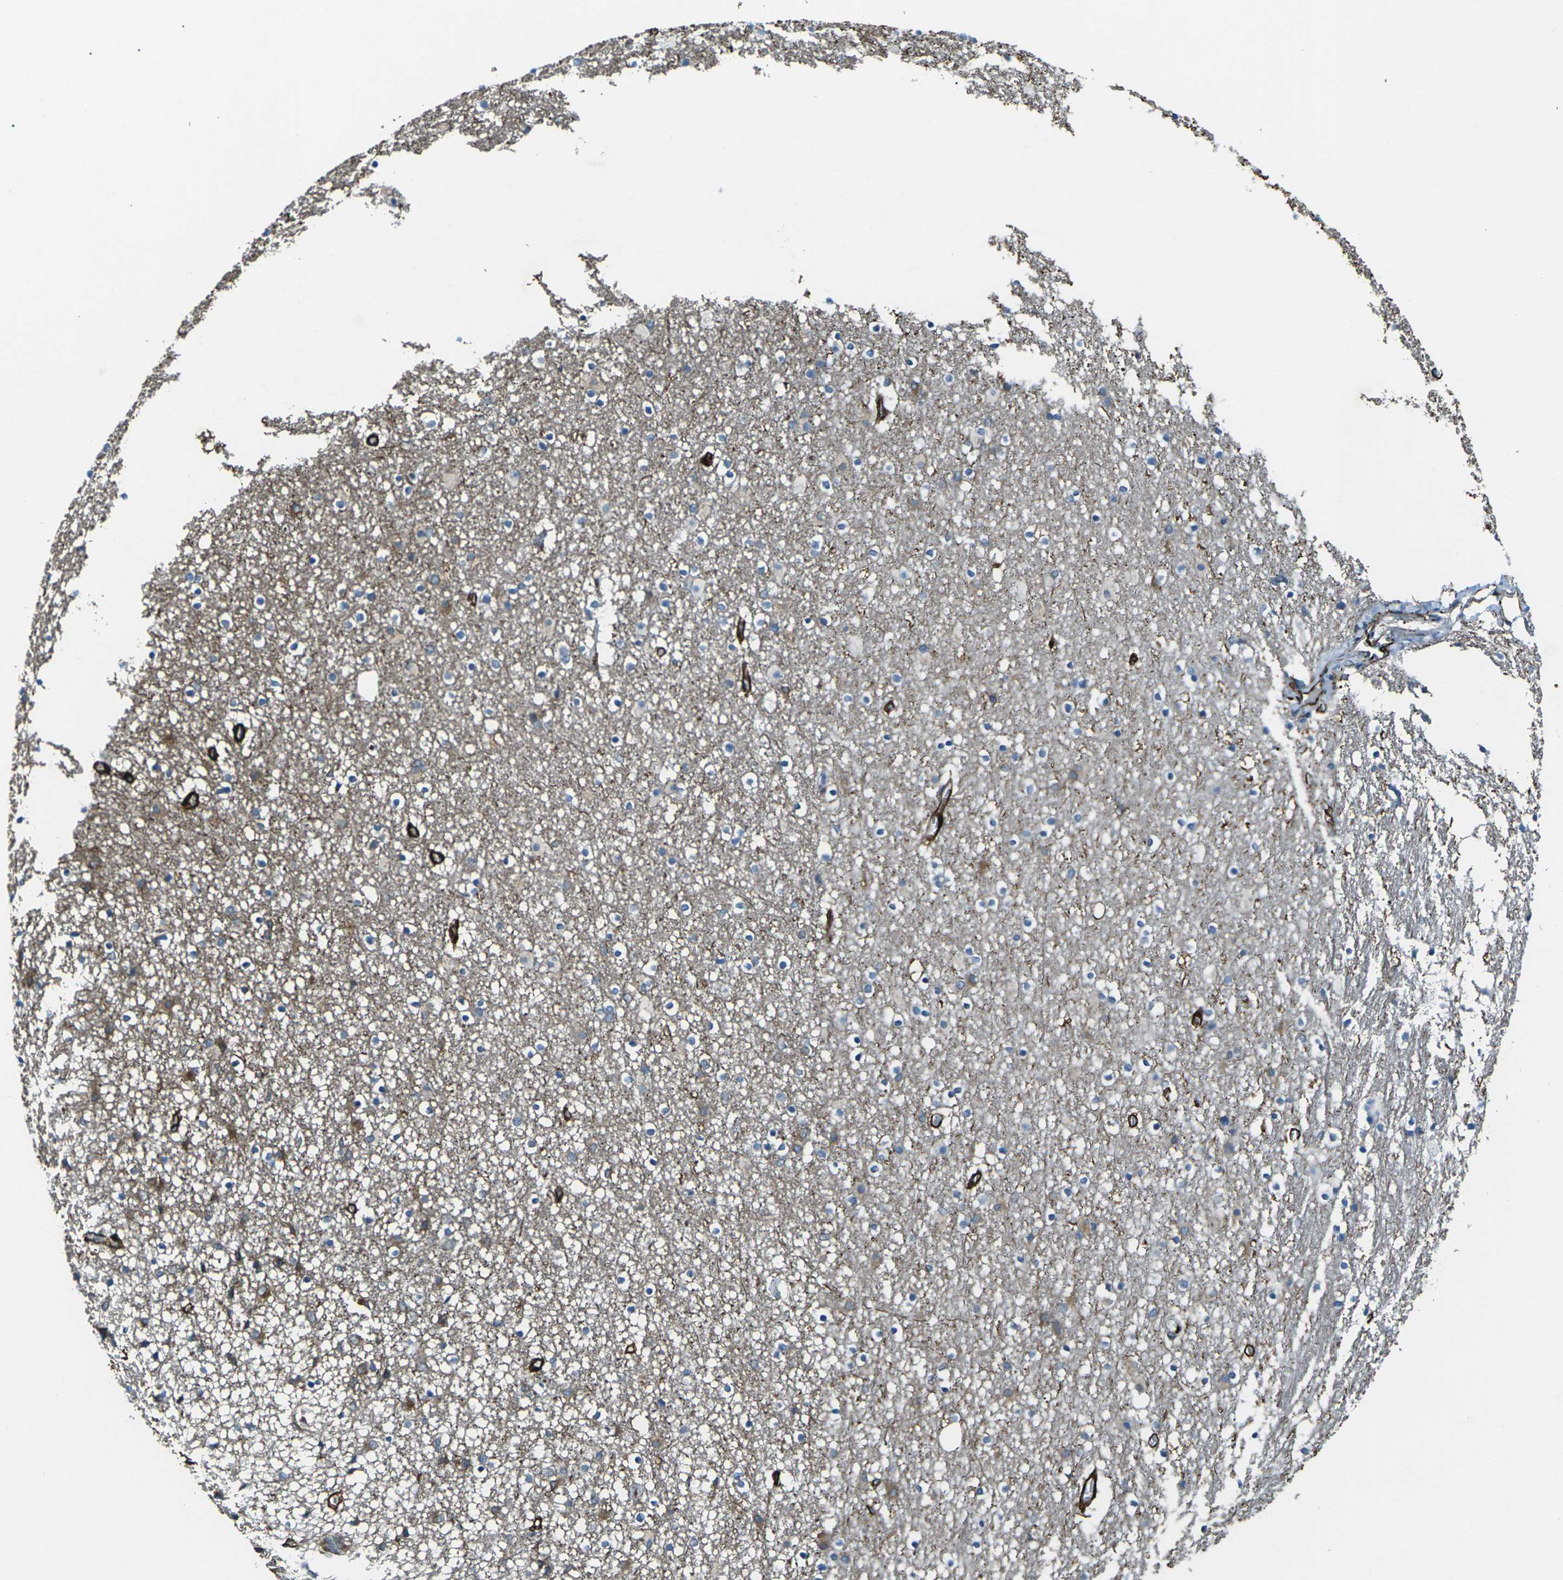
{"staining": {"intensity": "negative", "quantity": "none", "location": "none"}, "tissue": "caudate", "cell_type": "Glial cells", "image_type": "normal", "snomed": [{"axis": "morphology", "description": "Normal tissue, NOS"}, {"axis": "topography", "description": "Lateral ventricle wall"}], "caption": "High magnification brightfield microscopy of normal caudate stained with DAB (brown) and counterstained with hematoxylin (blue): glial cells show no significant staining.", "gene": "GRAMD1C", "patient": {"sex": "male", "age": 45}}